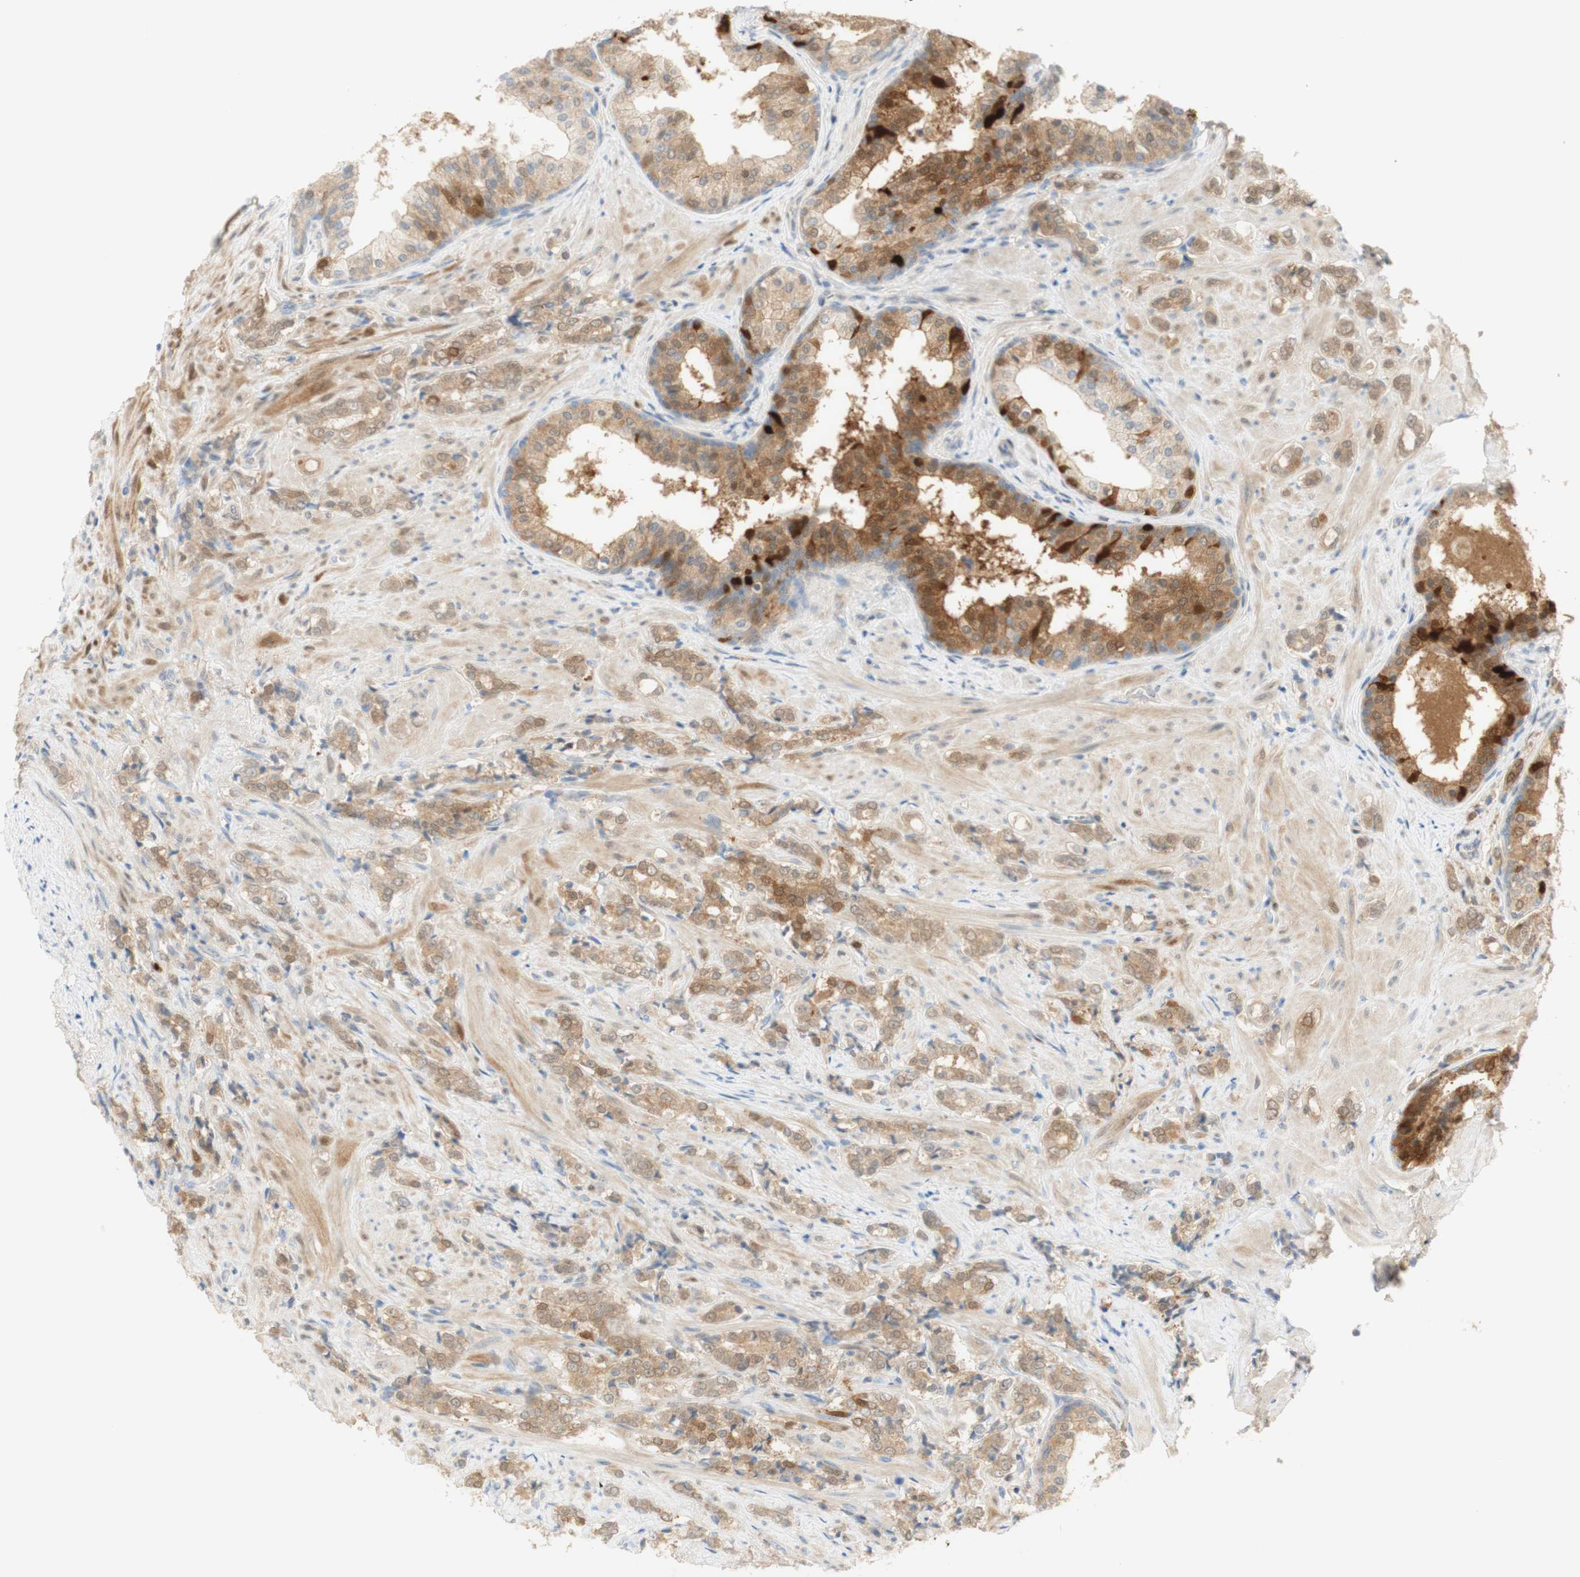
{"staining": {"intensity": "moderate", "quantity": ">75%", "location": "cytoplasmic/membranous,nuclear"}, "tissue": "prostate cancer", "cell_type": "Tumor cells", "image_type": "cancer", "snomed": [{"axis": "morphology", "description": "Adenocarcinoma, Low grade"}, {"axis": "topography", "description": "Prostate"}], "caption": "The image displays a brown stain indicating the presence of a protein in the cytoplasmic/membranous and nuclear of tumor cells in low-grade adenocarcinoma (prostate).", "gene": "SELENBP1", "patient": {"sex": "male", "age": 60}}